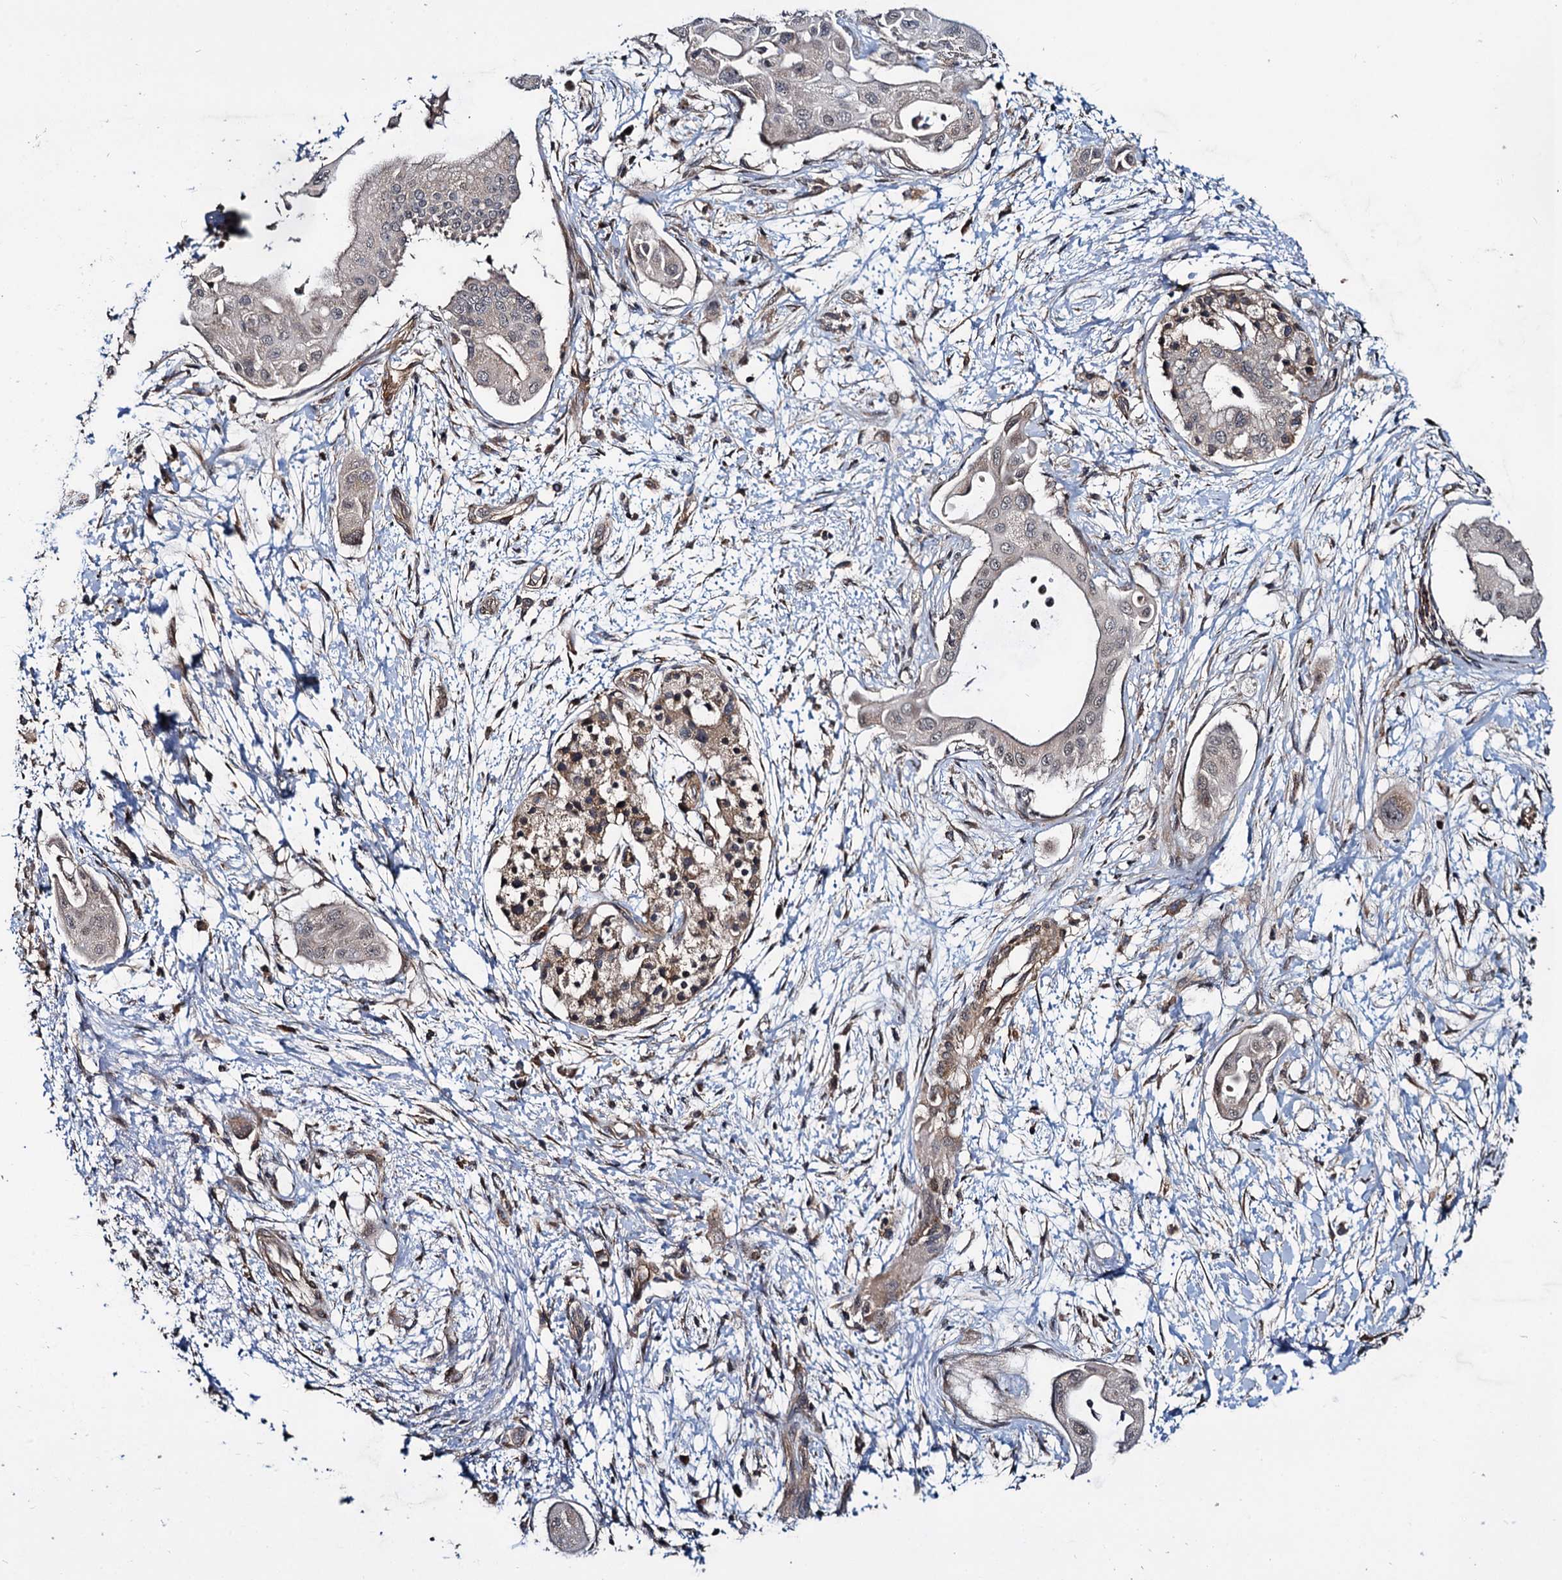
{"staining": {"intensity": "negative", "quantity": "none", "location": "none"}, "tissue": "pancreatic cancer", "cell_type": "Tumor cells", "image_type": "cancer", "snomed": [{"axis": "morphology", "description": "Adenocarcinoma, NOS"}, {"axis": "topography", "description": "Pancreas"}], "caption": "High power microscopy micrograph of an immunohistochemistry photomicrograph of adenocarcinoma (pancreatic), revealing no significant expression in tumor cells.", "gene": "ARHGAP42", "patient": {"sex": "male", "age": 68}}